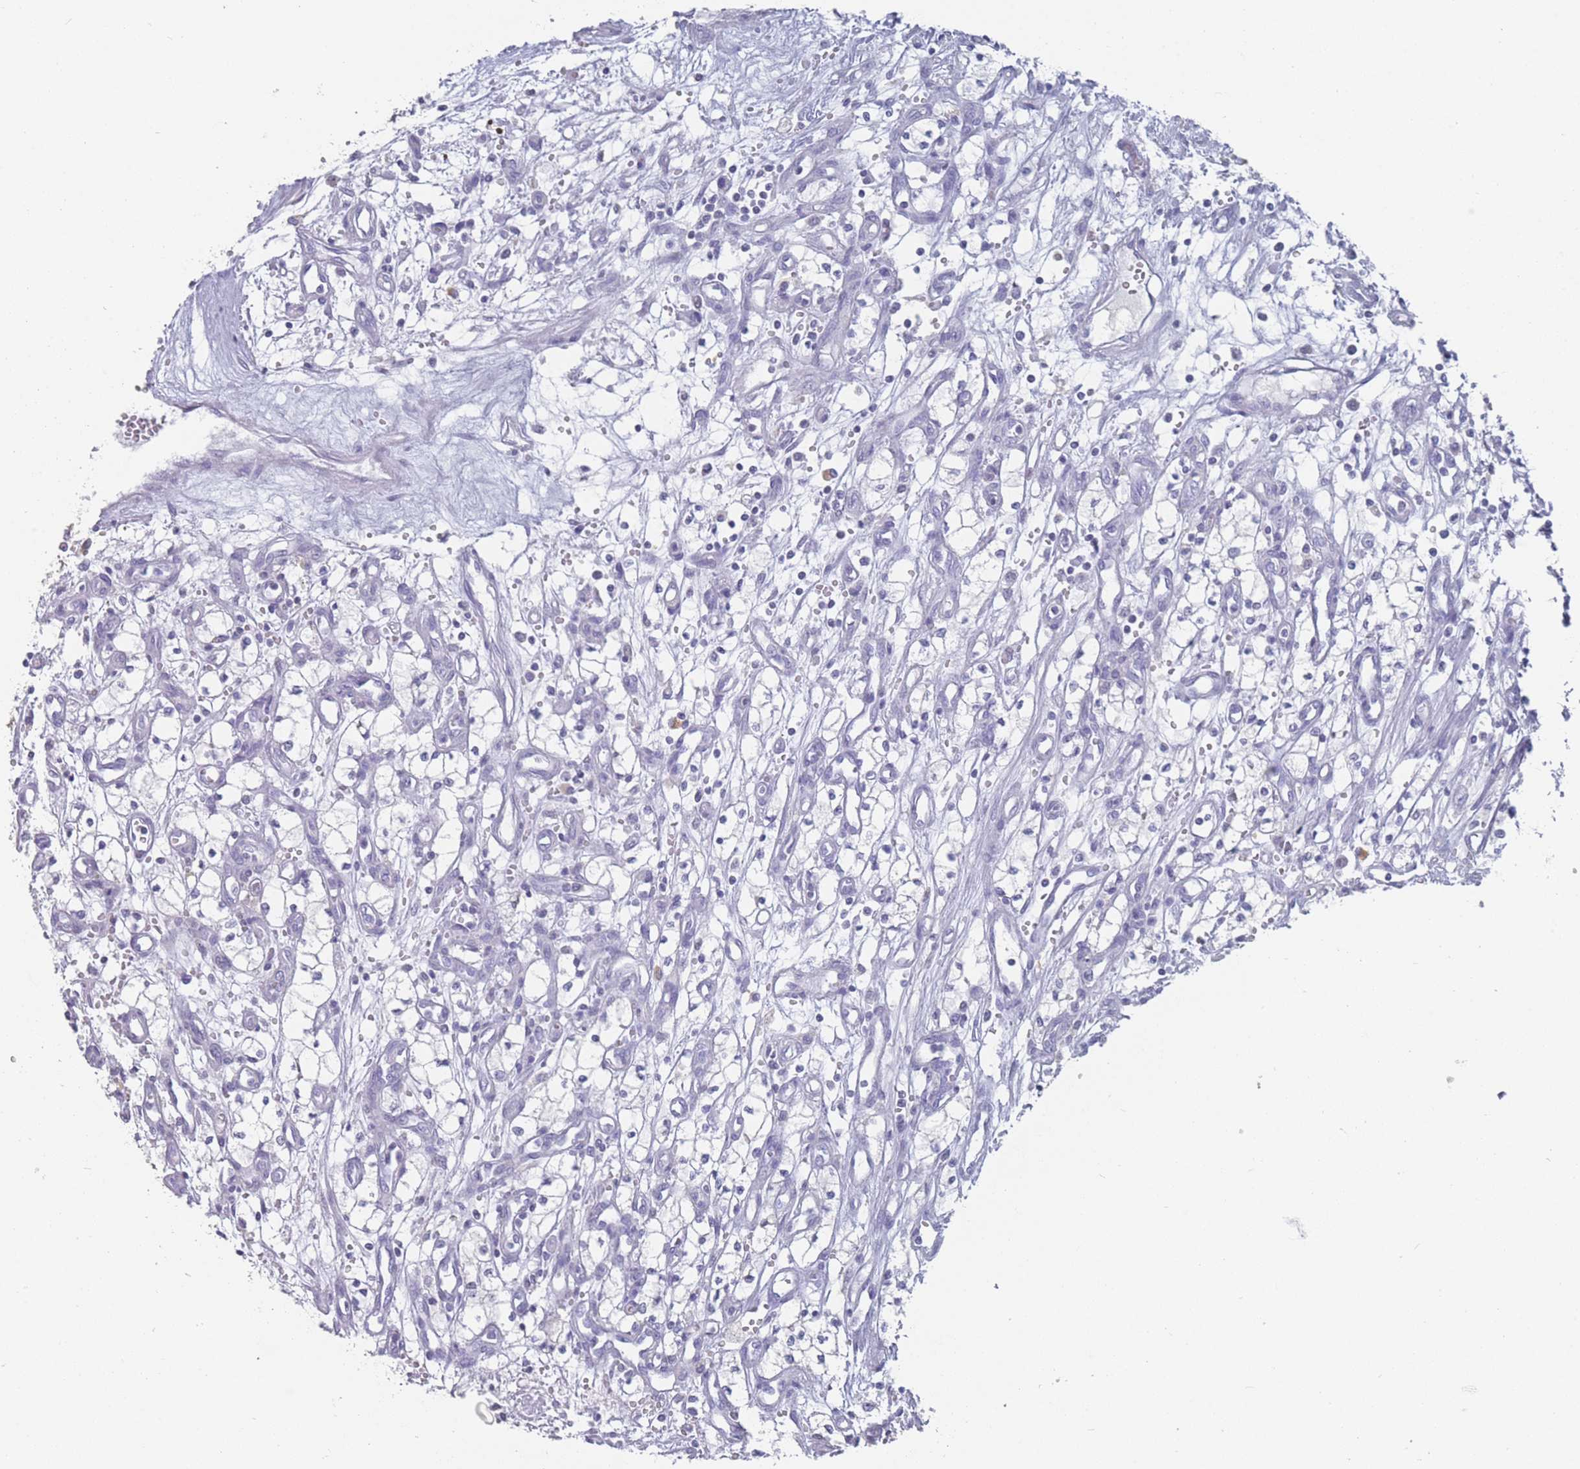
{"staining": {"intensity": "weak", "quantity": "<25%", "location": "cytoplasmic/membranous"}, "tissue": "renal cancer", "cell_type": "Tumor cells", "image_type": "cancer", "snomed": [{"axis": "morphology", "description": "Adenocarcinoma, NOS"}, {"axis": "topography", "description": "Kidney"}], "caption": "Immunohistochemical staining of human renal cancer demonstrates no significant expression in tumor cells.", "gene": "CYP51A1", "patient": {"sex": "male", "age": 59}}